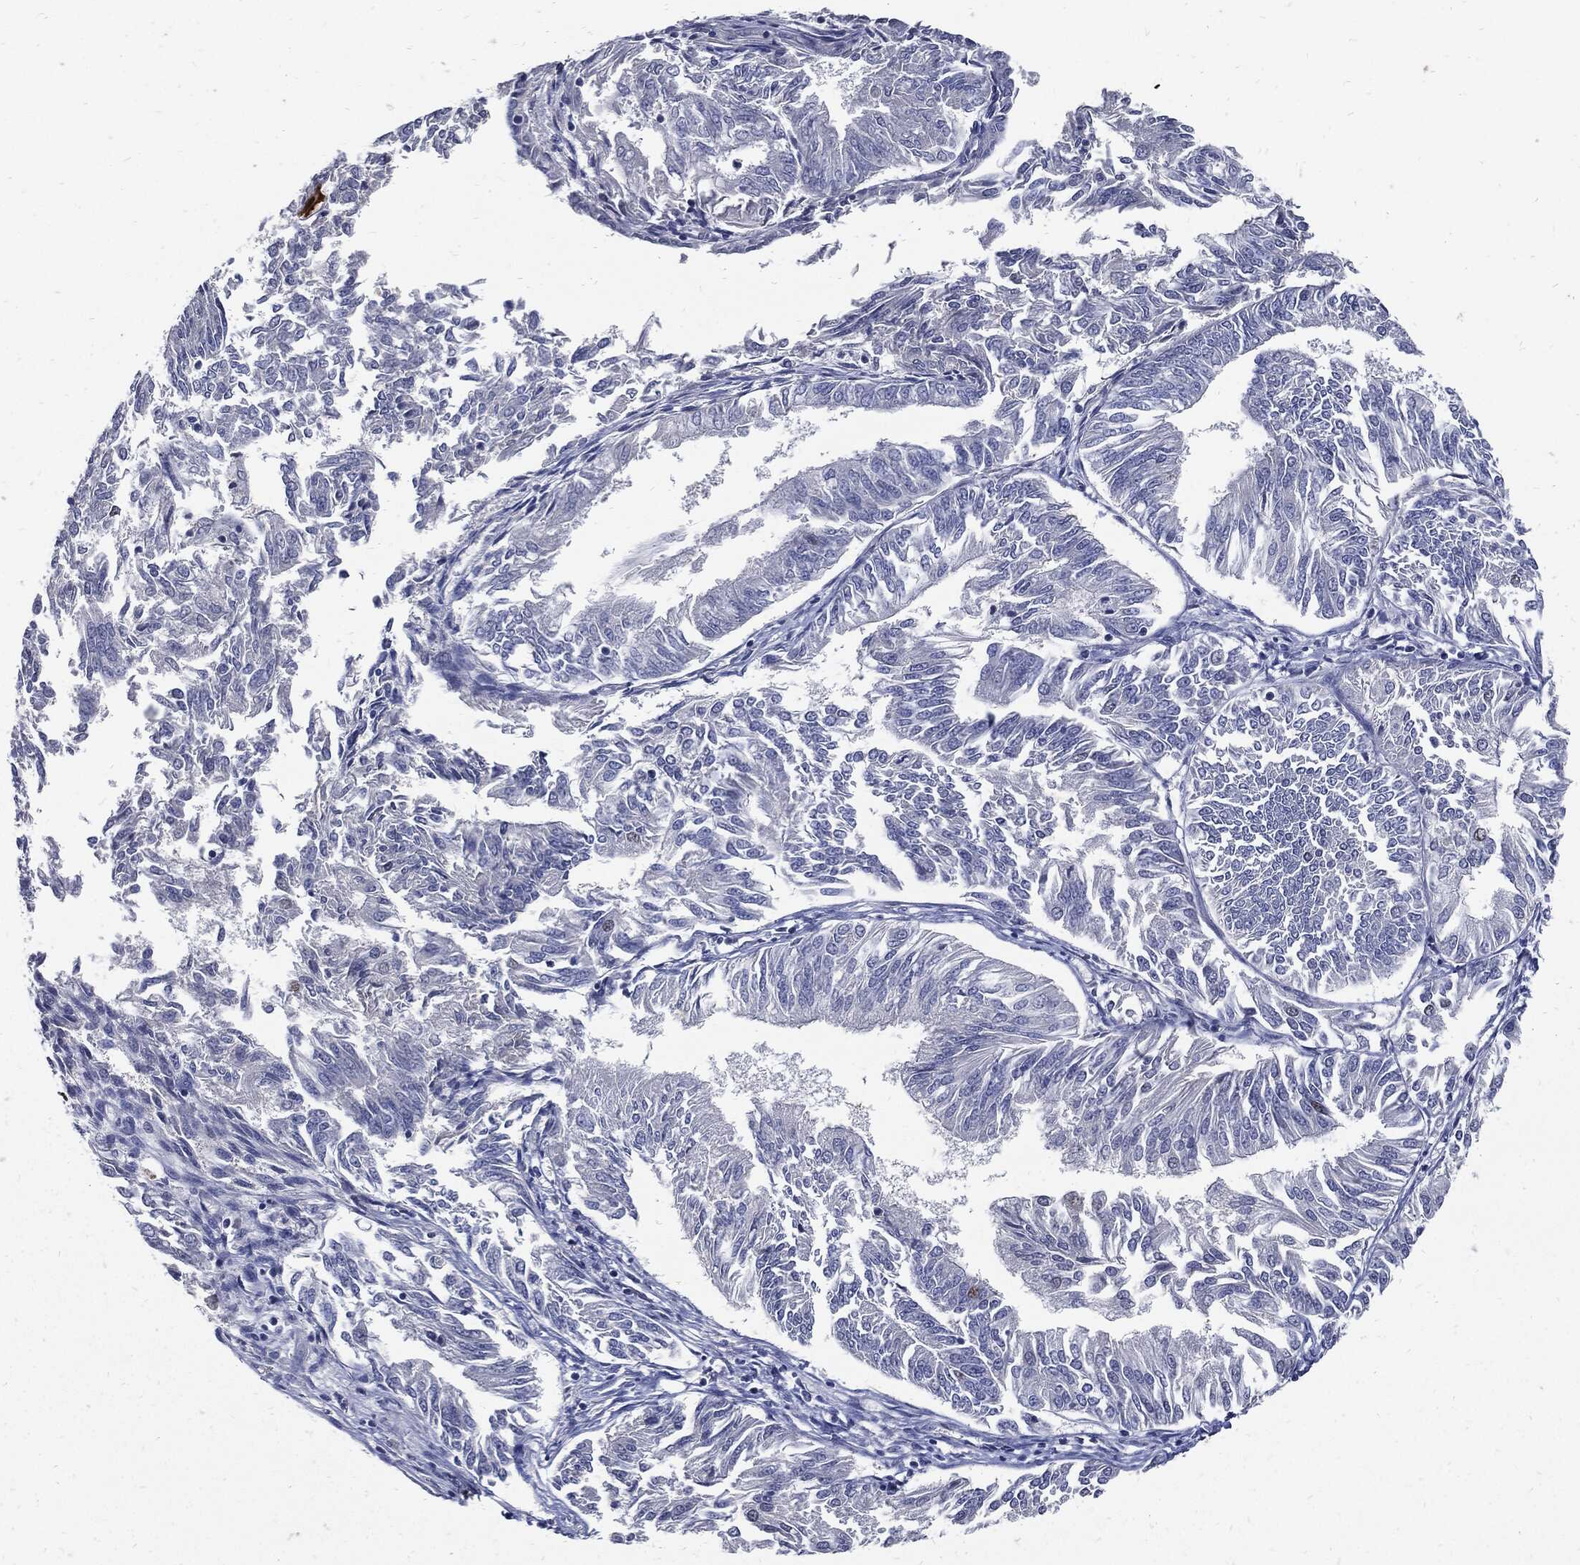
{"staining": {"intensity": "negative", "quantity": "none", "location": "none"}, "tissue": "endometrial cancer", "cell_type": "Tumor cells", "image_type": "cancer", "snomed": [{"axis": "morphology", "description": "Adenocarcinoma, NOS"}, {"axis": "topography", "description": "Endometrium"}], "caption": "This is an IHC image of endometrial adenocarcinoma. There is no expression in tumor cells.", "gene": "NBN", "patient": {"sex": "female", "age": 58}}